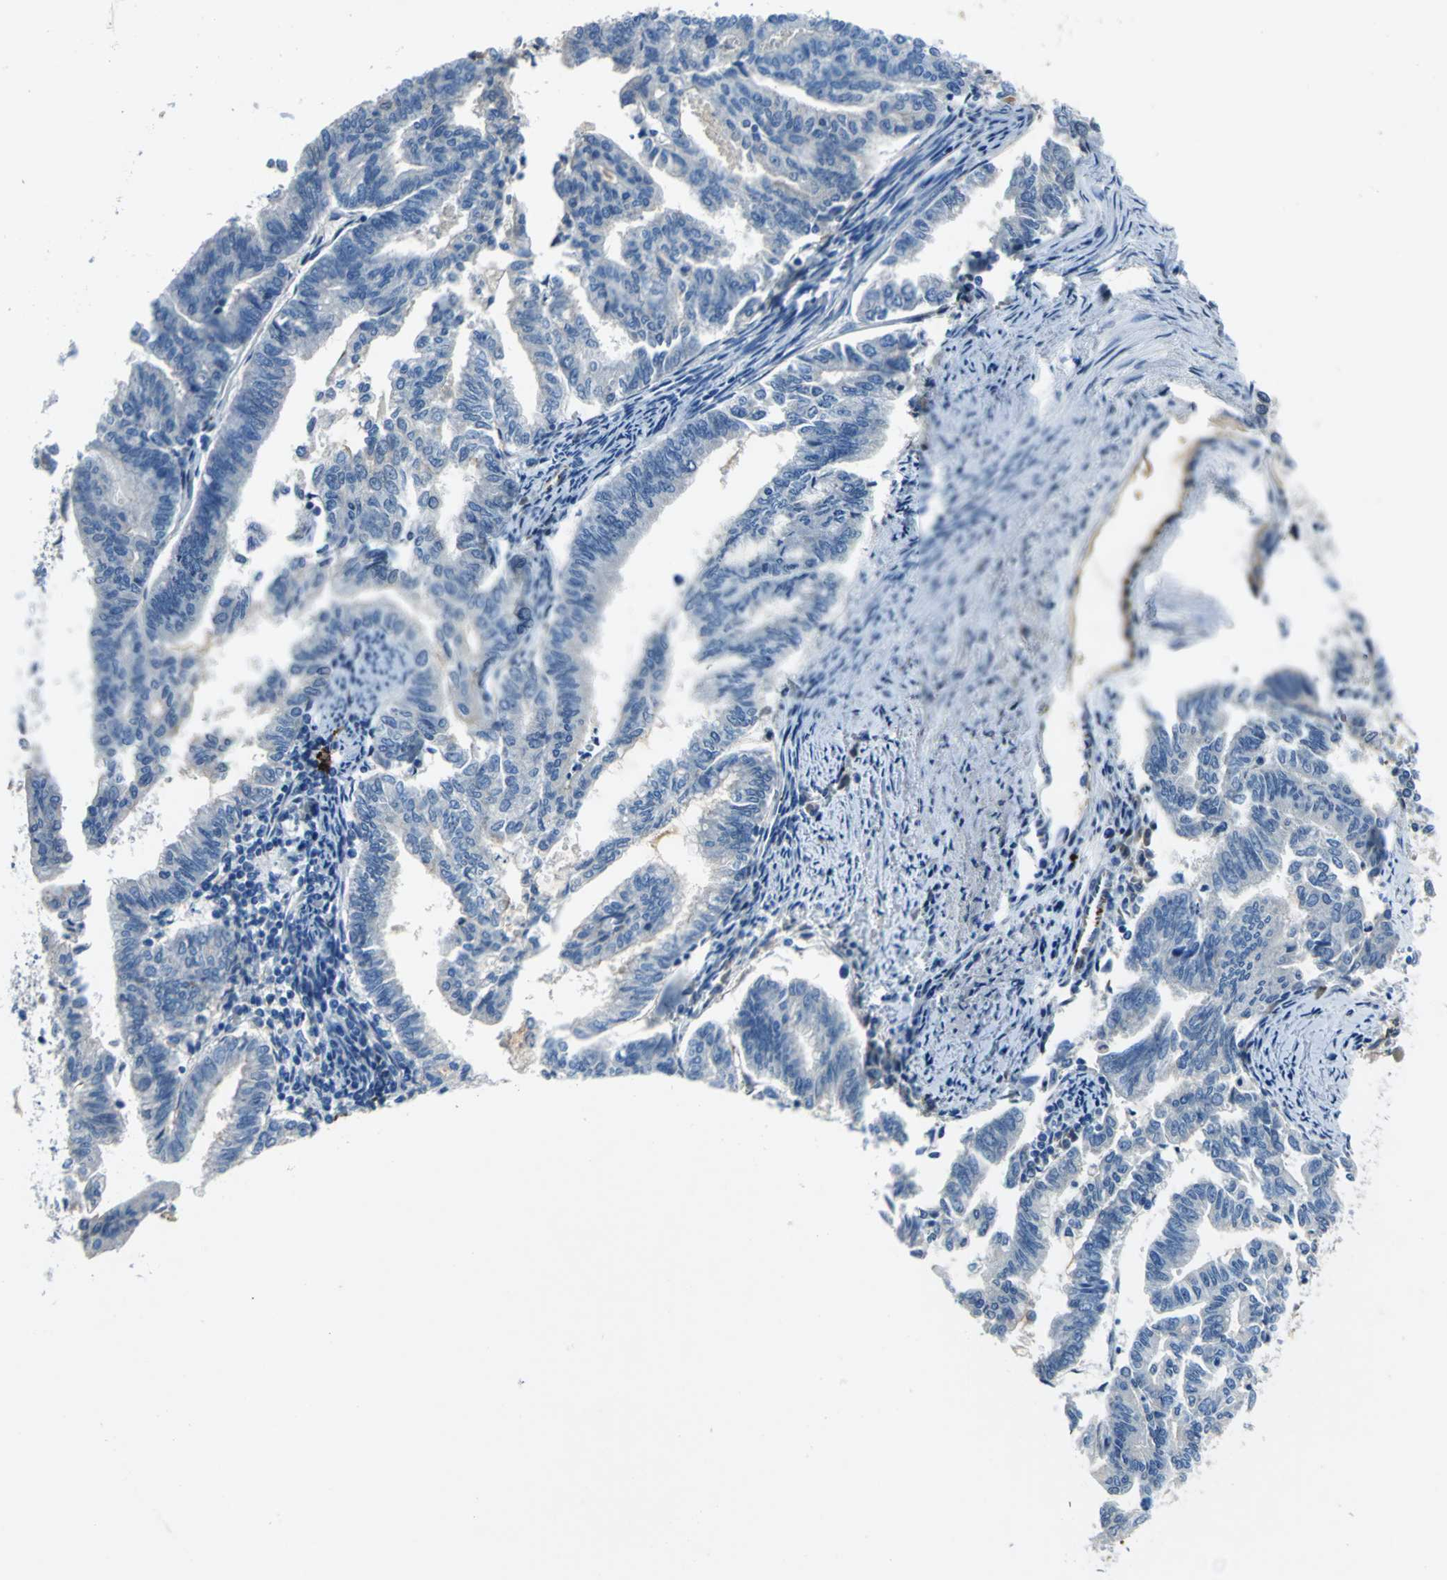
{"staining": {"intensity": "negative", "quantity": "none", "location": "none"}, "tissue": "endometrial cancer", "cell_type": "Tumor cells", "image_type": "cancer", "snomed": [{"axis": "morphology", "description": "Adenocarcinoma, NOS"}, {"axis": "topography", "description": "Endometrium"}], "caption": "Adenocarcinoma (endometrial) was stained to show a protein in brown. There is no significant expression in tumor cells.", "gene": "SELP", "patient": {"sex": "female", "age": 79}}